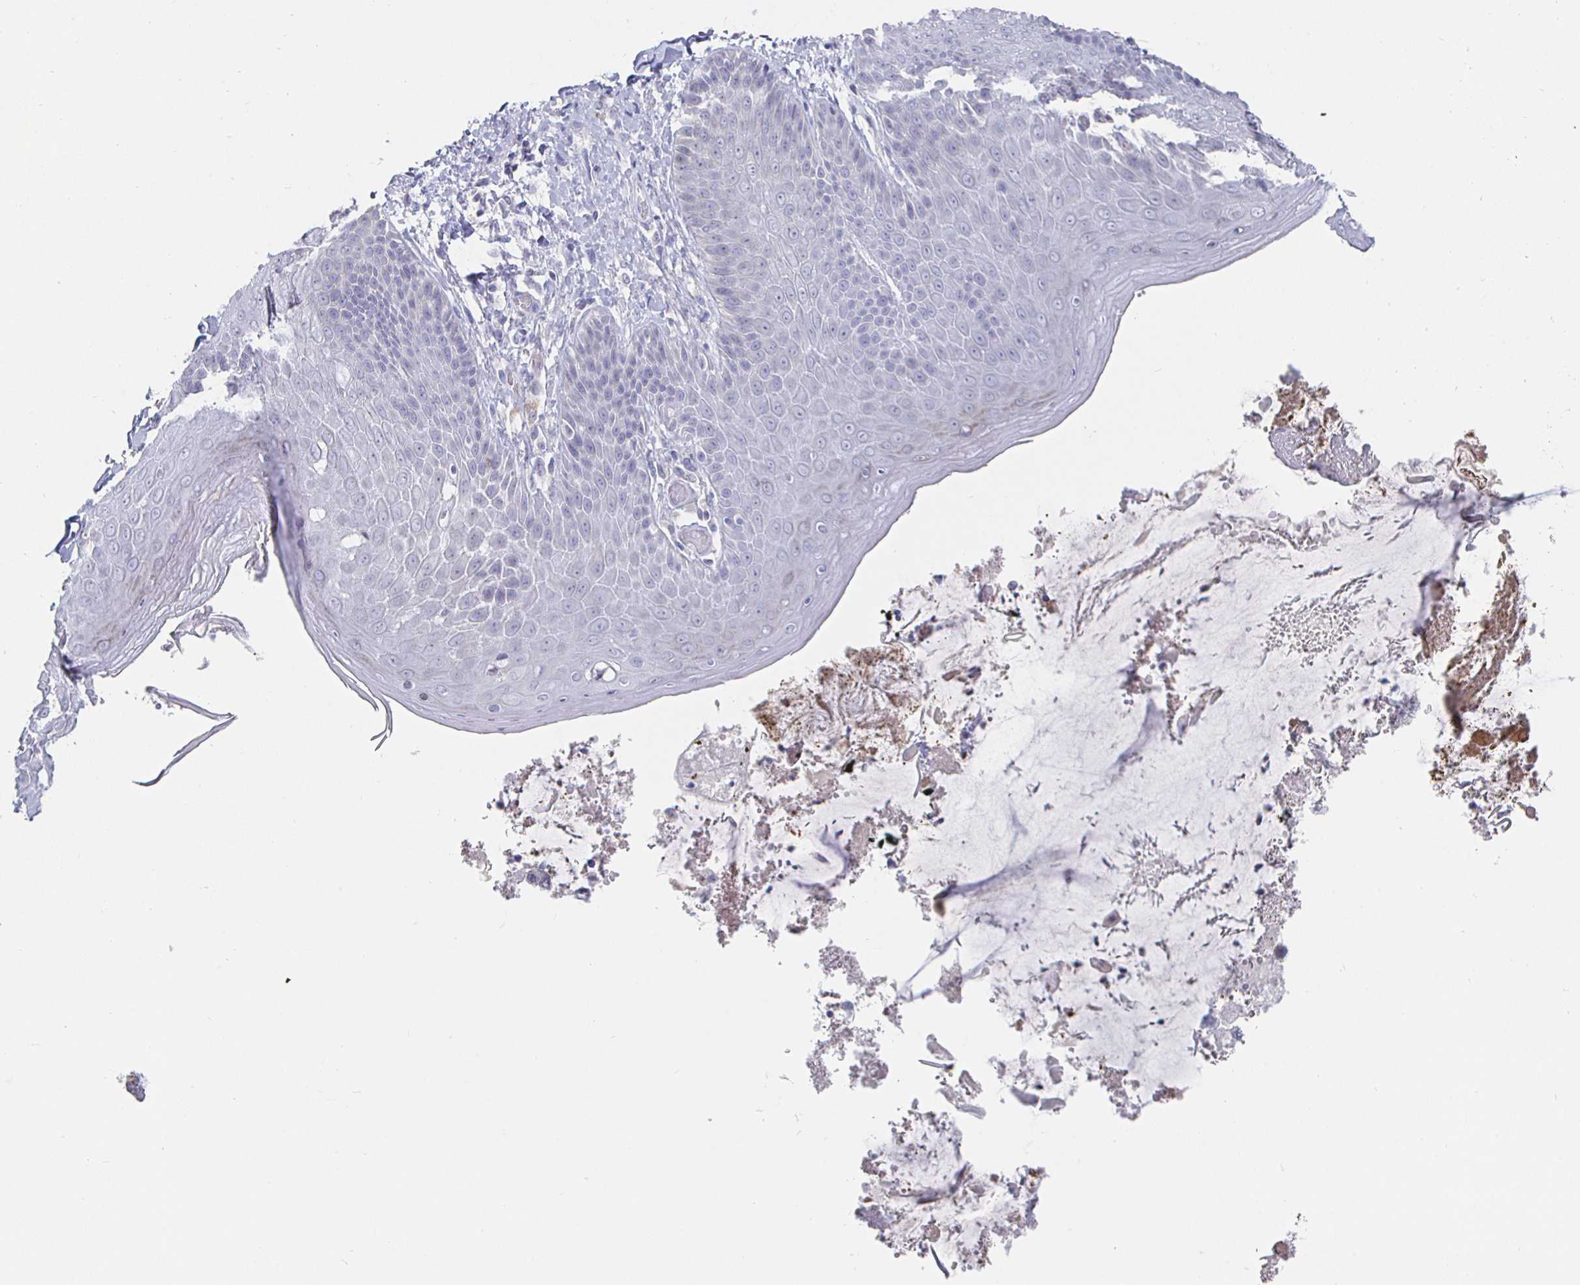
{"staining": {"intensity": "negative", "quantity": "none", "location": "none"}, "tissue": "skin", "cell_type": "Epidermal cells", "image_type": "normal", "snomed": [{"axis": "morphology", "description": "Normal tissue, NOS"}, {"axis": "topography", "description": "Anal"}, {"axis": "topography", "description": "Peripheral nerve tissue"}], "caption": "The micrograph exhibits no significant expression in epidermal cells of skin.", "gene": "LRRC23", "patient": {"sex": "male", "age": 51}}